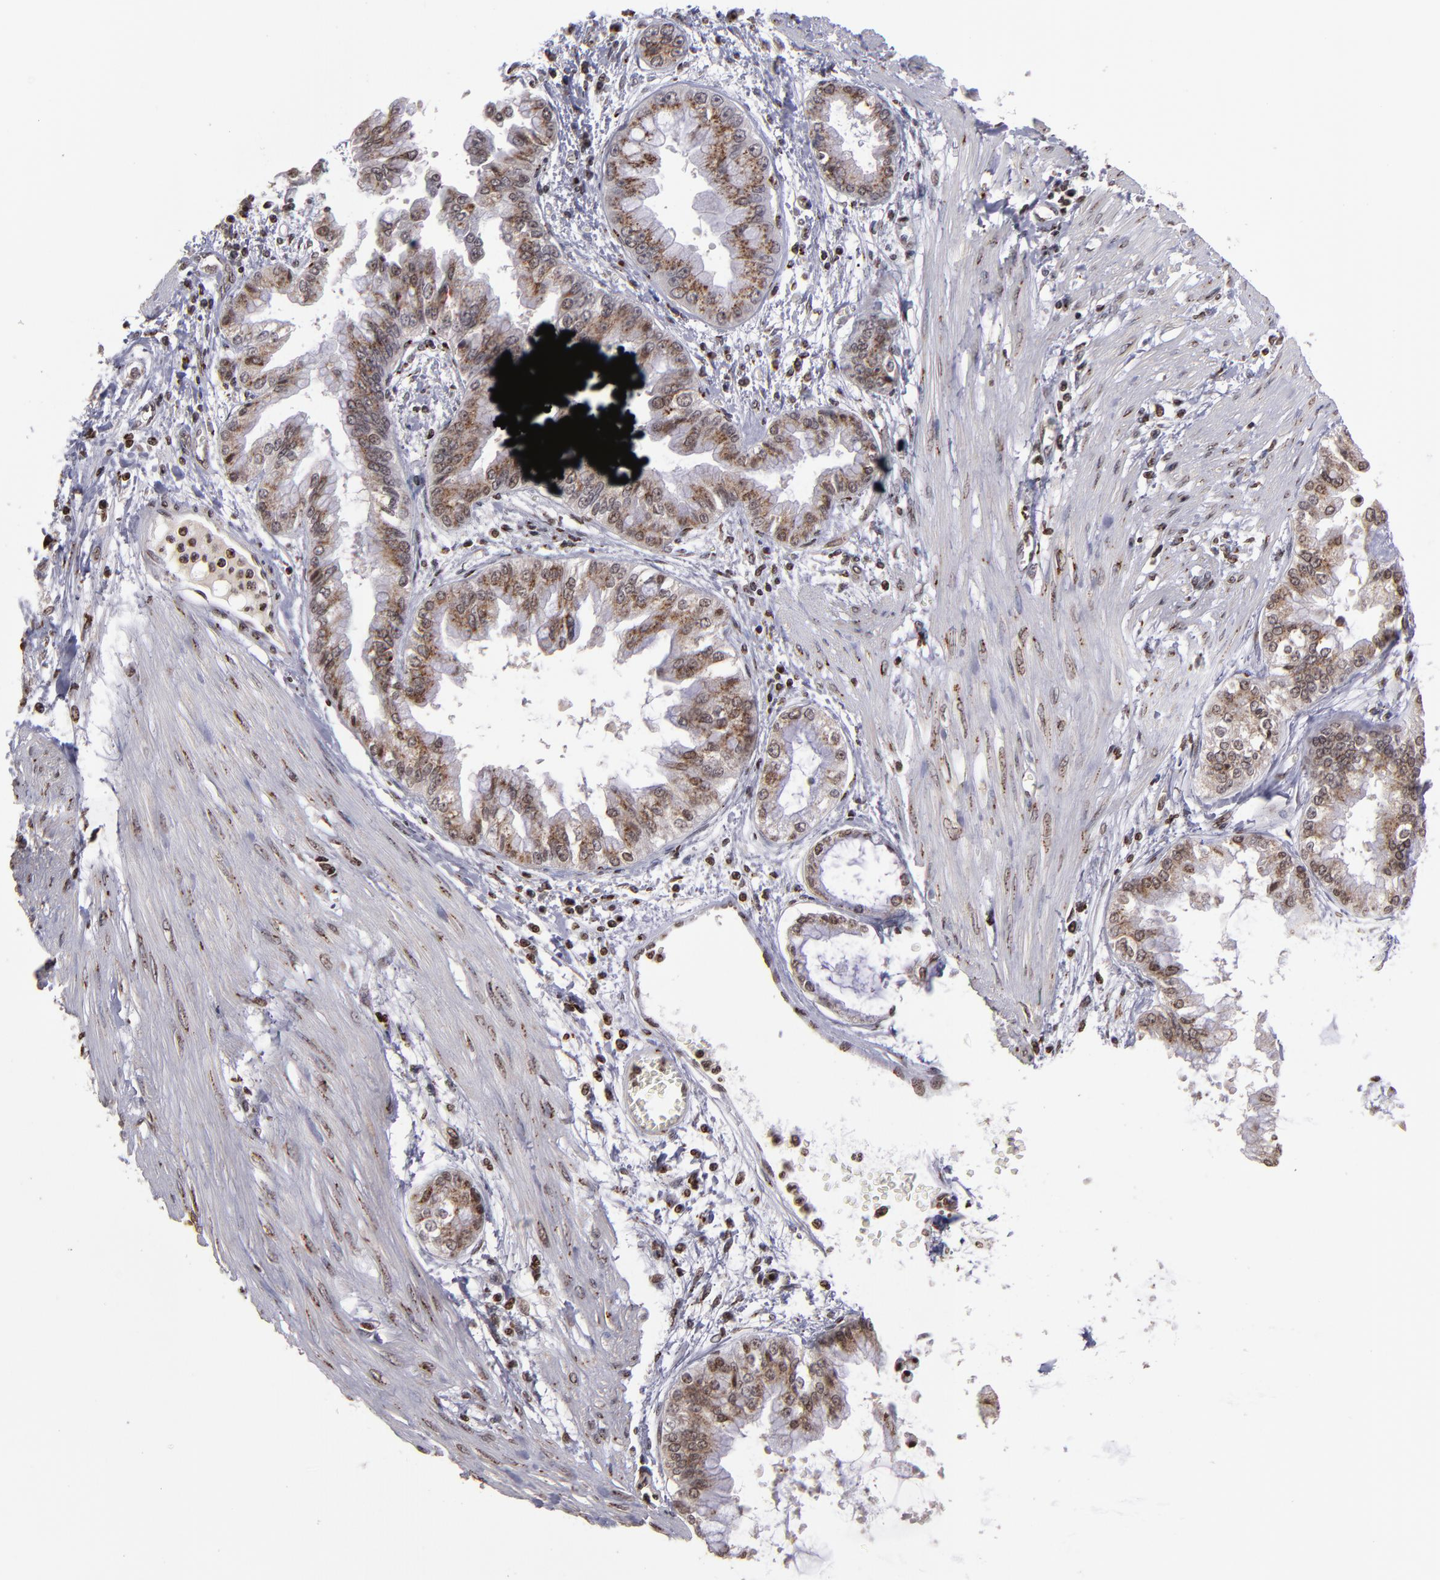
{"staining": {"intensity": "moderate", "quantity": ">75%", "location": "cytoplasmic/membranous,nuclear"}, "tissue": "liver cancer", "cell_type": "Tumor cells", "image_type": "cancer", "snomed": [{"axis": "morphology", "description": "Cholangiocarcinoma"}, {"axis": "topography", "description": "Liver"}], "caption": "This micrograph reveals IHC staining of human cholangiocarcinoma (liver), with medium moderate cytoplasmic/membranous and nuclear staining in about >75% of tumor cells.", "gene": "CSDC2", "patient": {"sex": "female", "age": 79}}